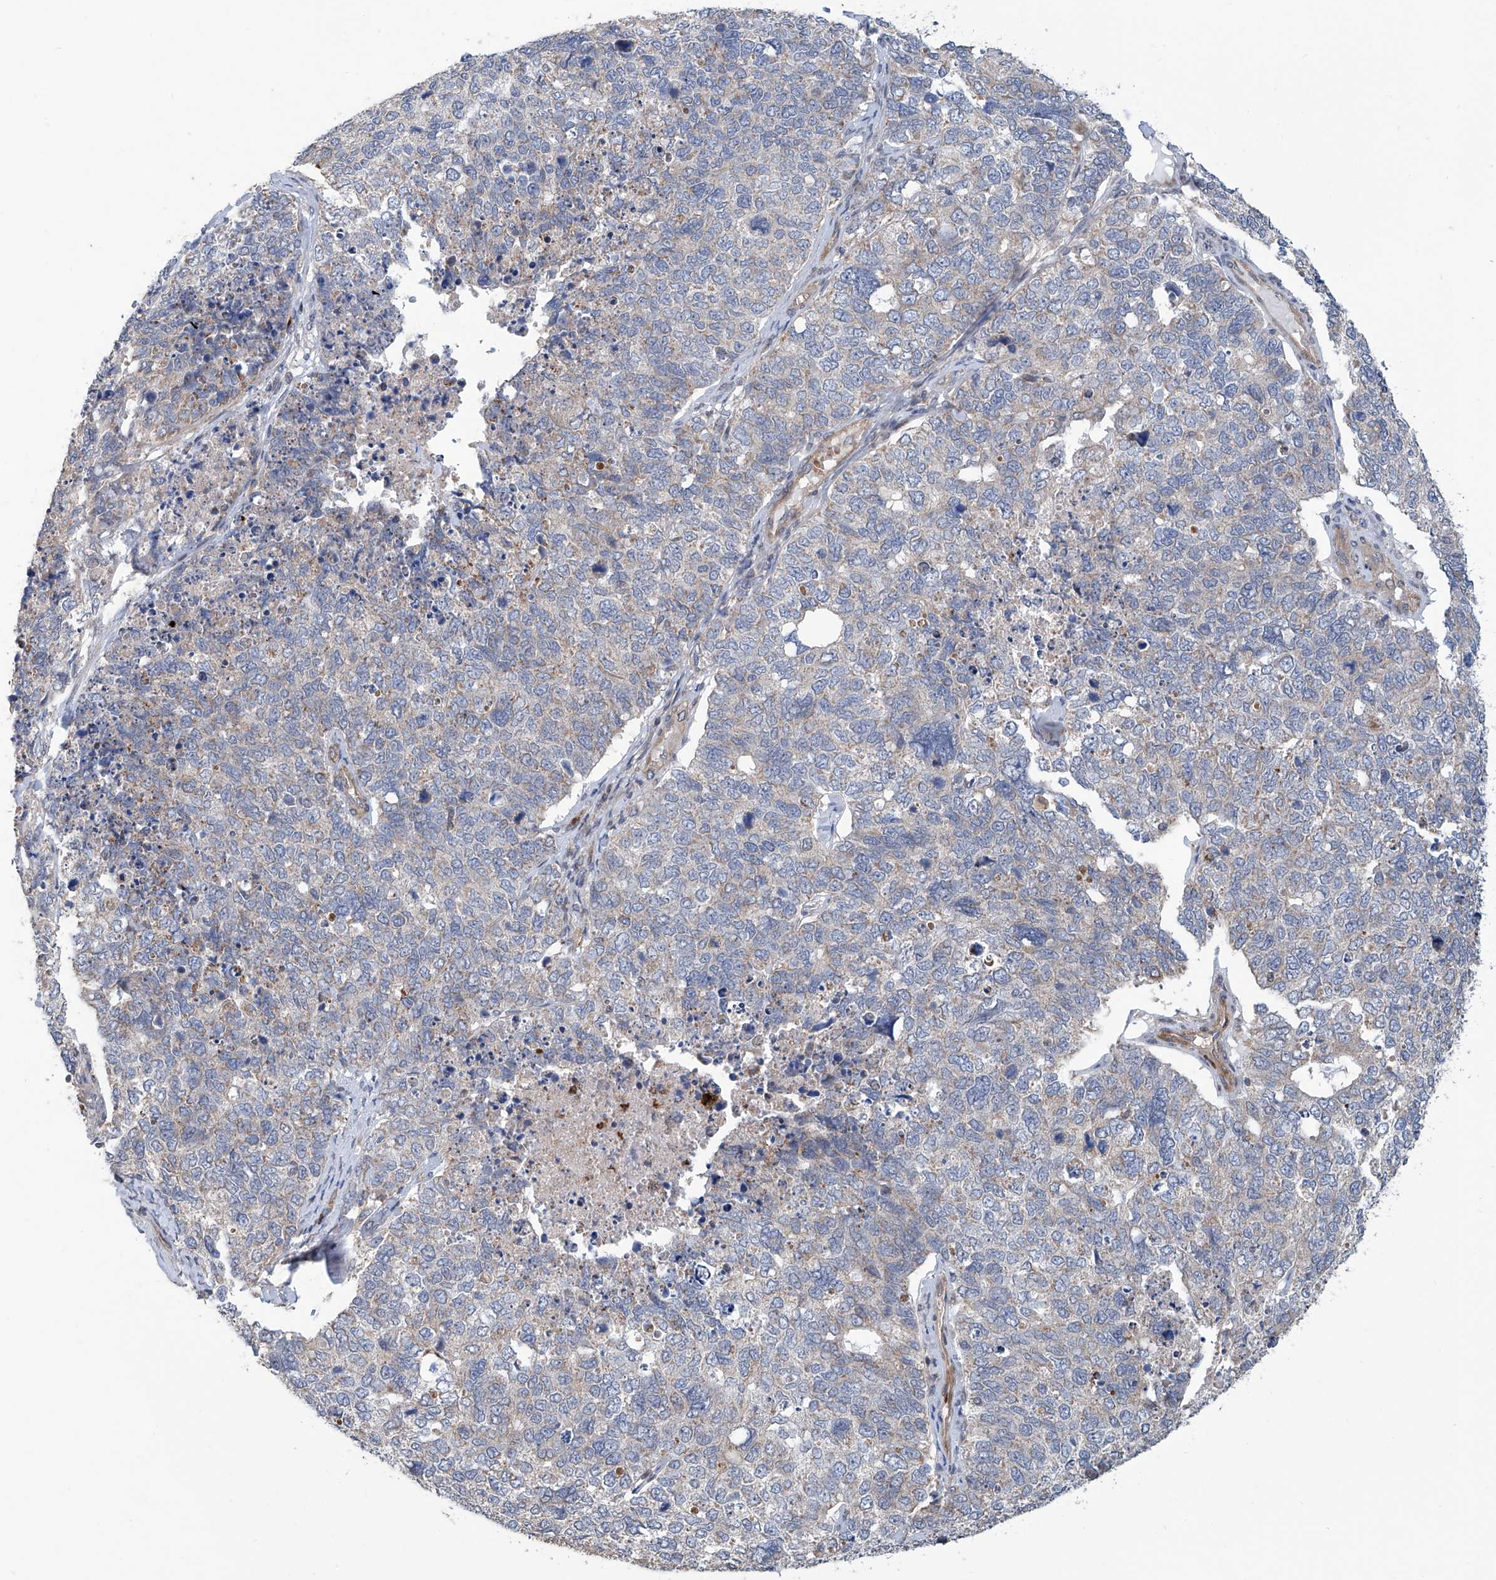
{"staining": {"intensity": "negative", "quantity": "none", "location": "none"}, "tissue": "cervical cancer", "cell_type": "Tumor cells", "image_type": "cancer", "snomed": [{"axis": "morphology", "description": "Squamous cell carcinoma, NOS"}, {"axis": "topography", "description": "Cervix"}], "caption": "IHC histopathology image of cervical cancer (squamous cell carcinoma) stained for a protein (brown), which demonstrates no positivity in tumor cells. (DAB (3,3'-diaminobenzidine) immunohistochemistry with hematoxylin counter stain).", "gene": "EIF2D", "patient": {"sex": "female", "age": 63}}